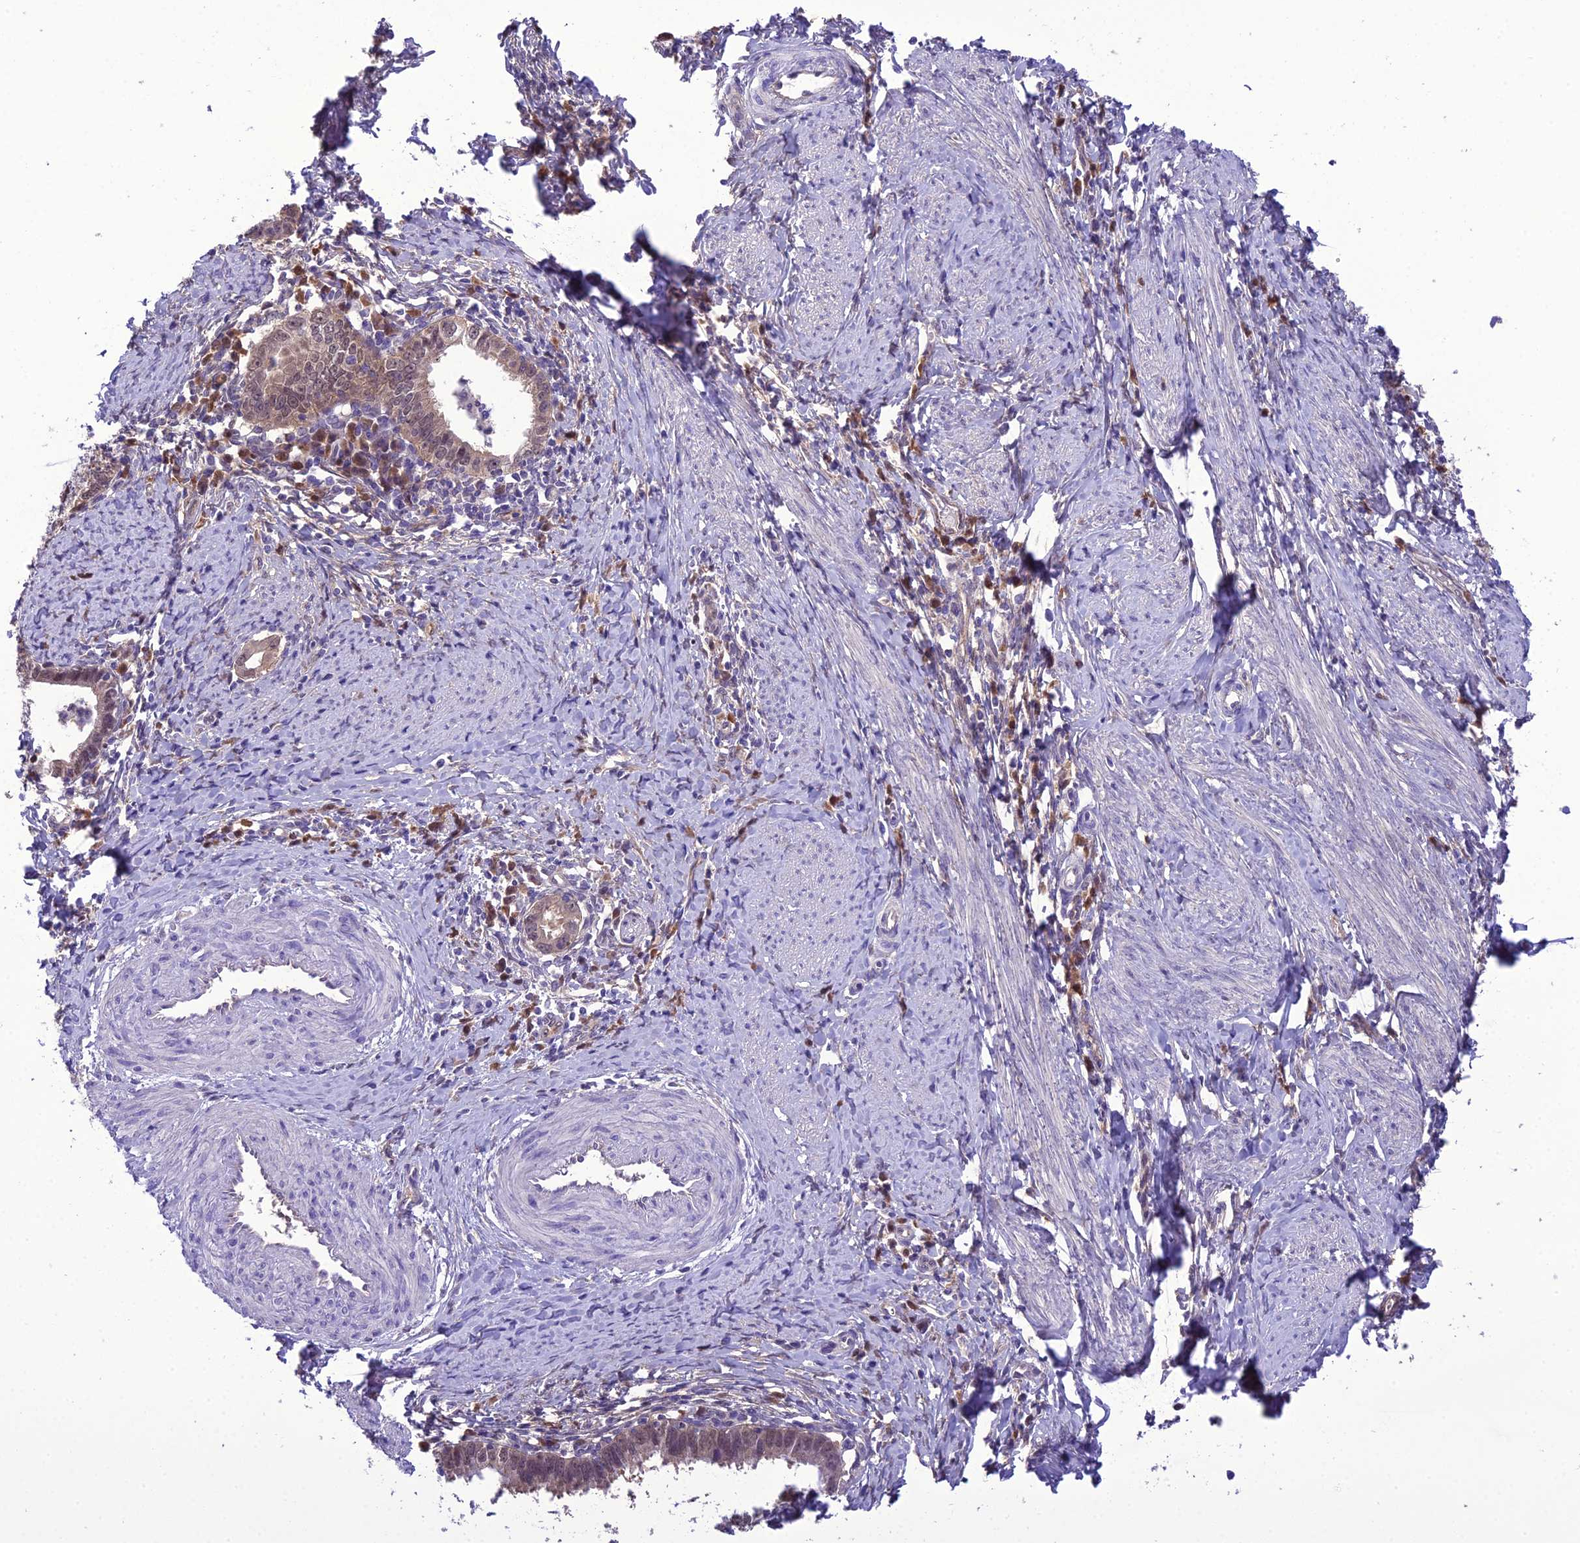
{"staining": {"intensity": "weak", "quantity": ">75%", "location": "cytoplasmic/membranous"}, "tissue": "cervical cancer", "cell_type": "Tumor cells", "image_type": "cancer", "snomed": [{"axis": "morphology", "description": "Adenocarcinoma, NOS"}, {"axis": "topography", "description": "Cervix"}], "caption": "Adenocarcinoma (cervical) tissue exhibits weak cytoplasmic/membranous expression in about >75% of tumor cells", "gene": "BORCS6", "patient": {"sex": "female", "age": 36}}